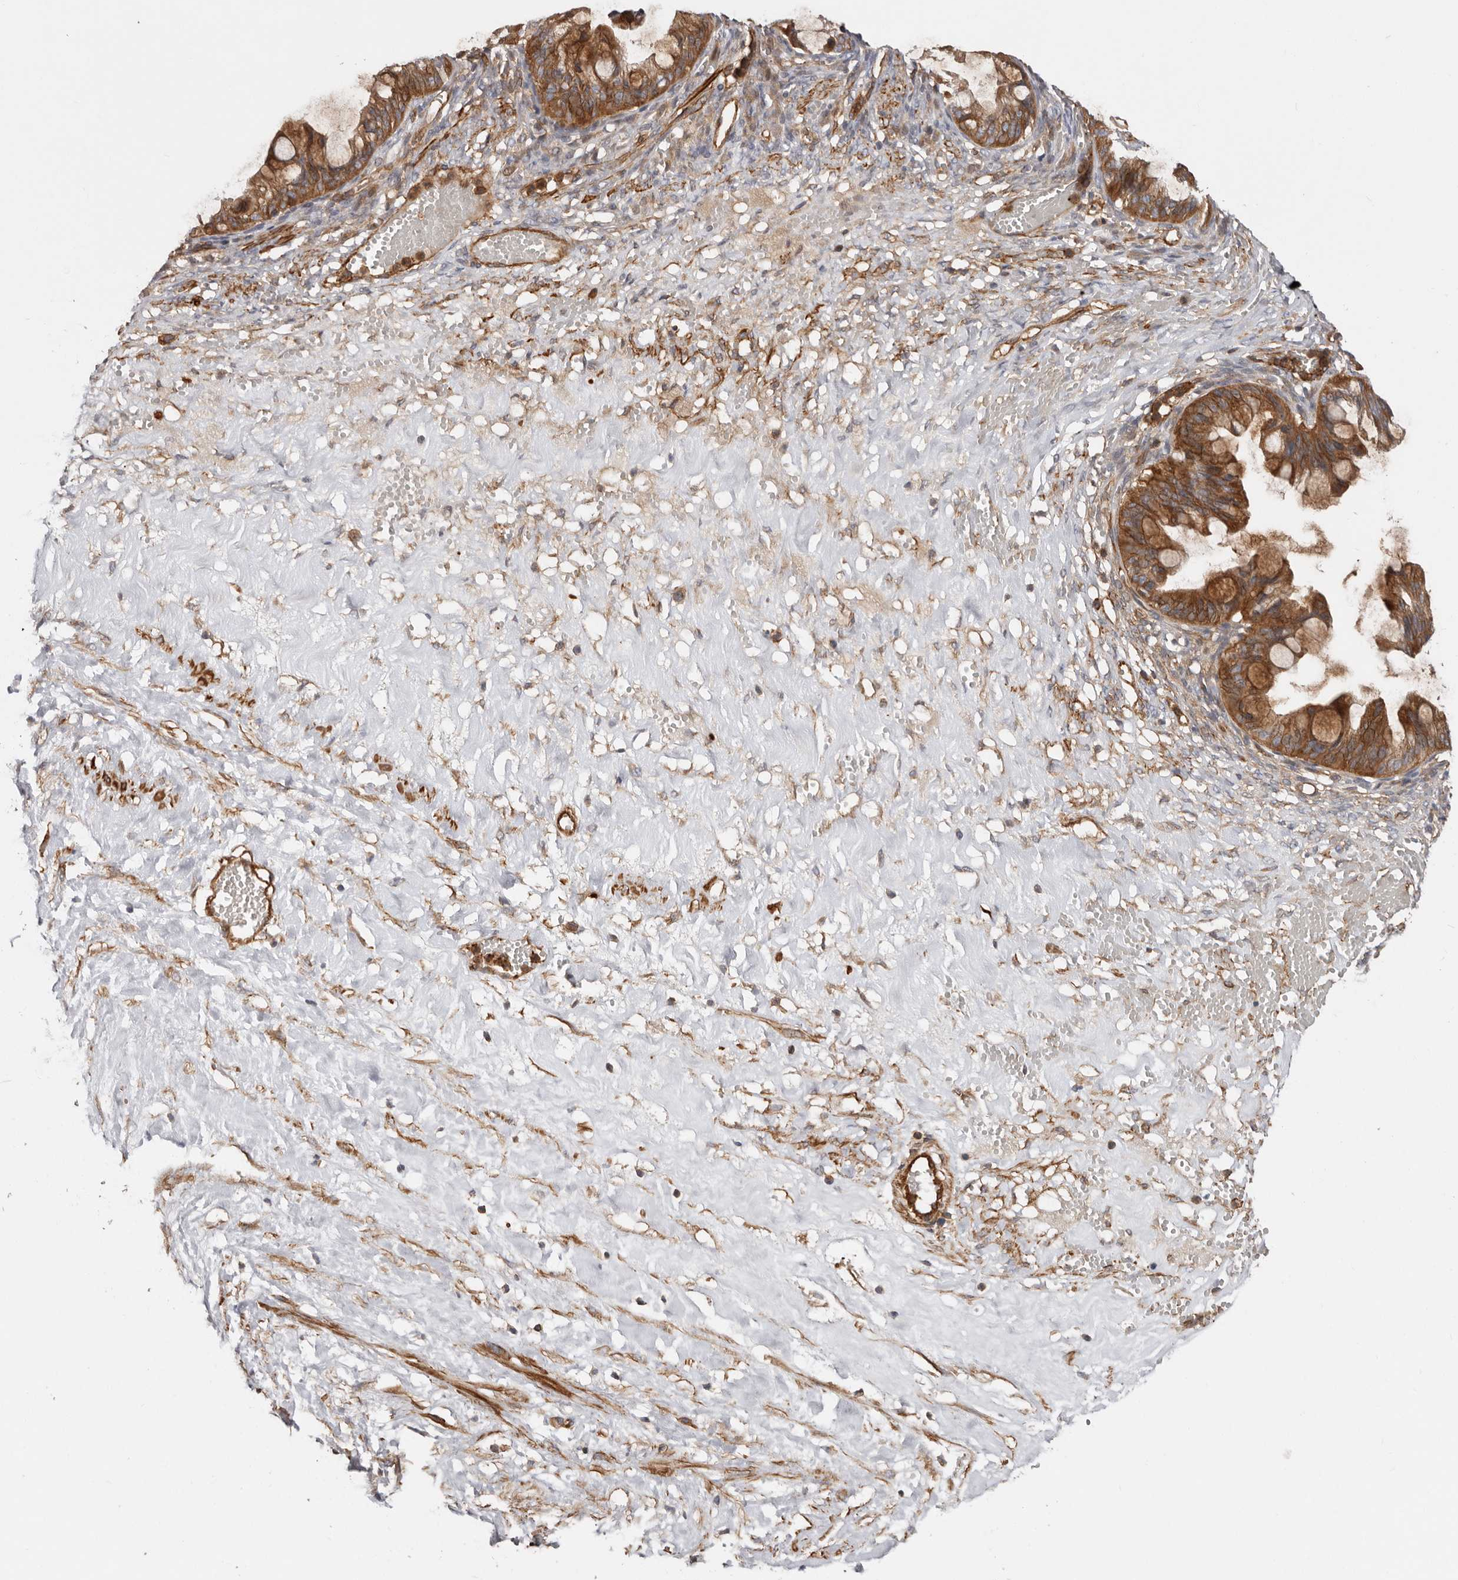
{"staining": {"intensity": "strong", "quantity": ">75%", "location": "cytoplasmic/membranous"}, "tissue": "ovarian cancer", "cell_type": "Tumor cells", "image_type": "cancer", "snomed": [{"axis": "morphology", "description": "Cystadenocarcinoma, mucinous, NOS"}, {"axis": "topography", "description": "Ovary"}], "caption": "Immunohistochemical staining of human ovarian cancer reveals high levels of strong cytoplasmic/membranous protein expression in approximately >75% of tumor cells.", "gene": "TMC7", "patient": {"sex": "female", "age": 73}}